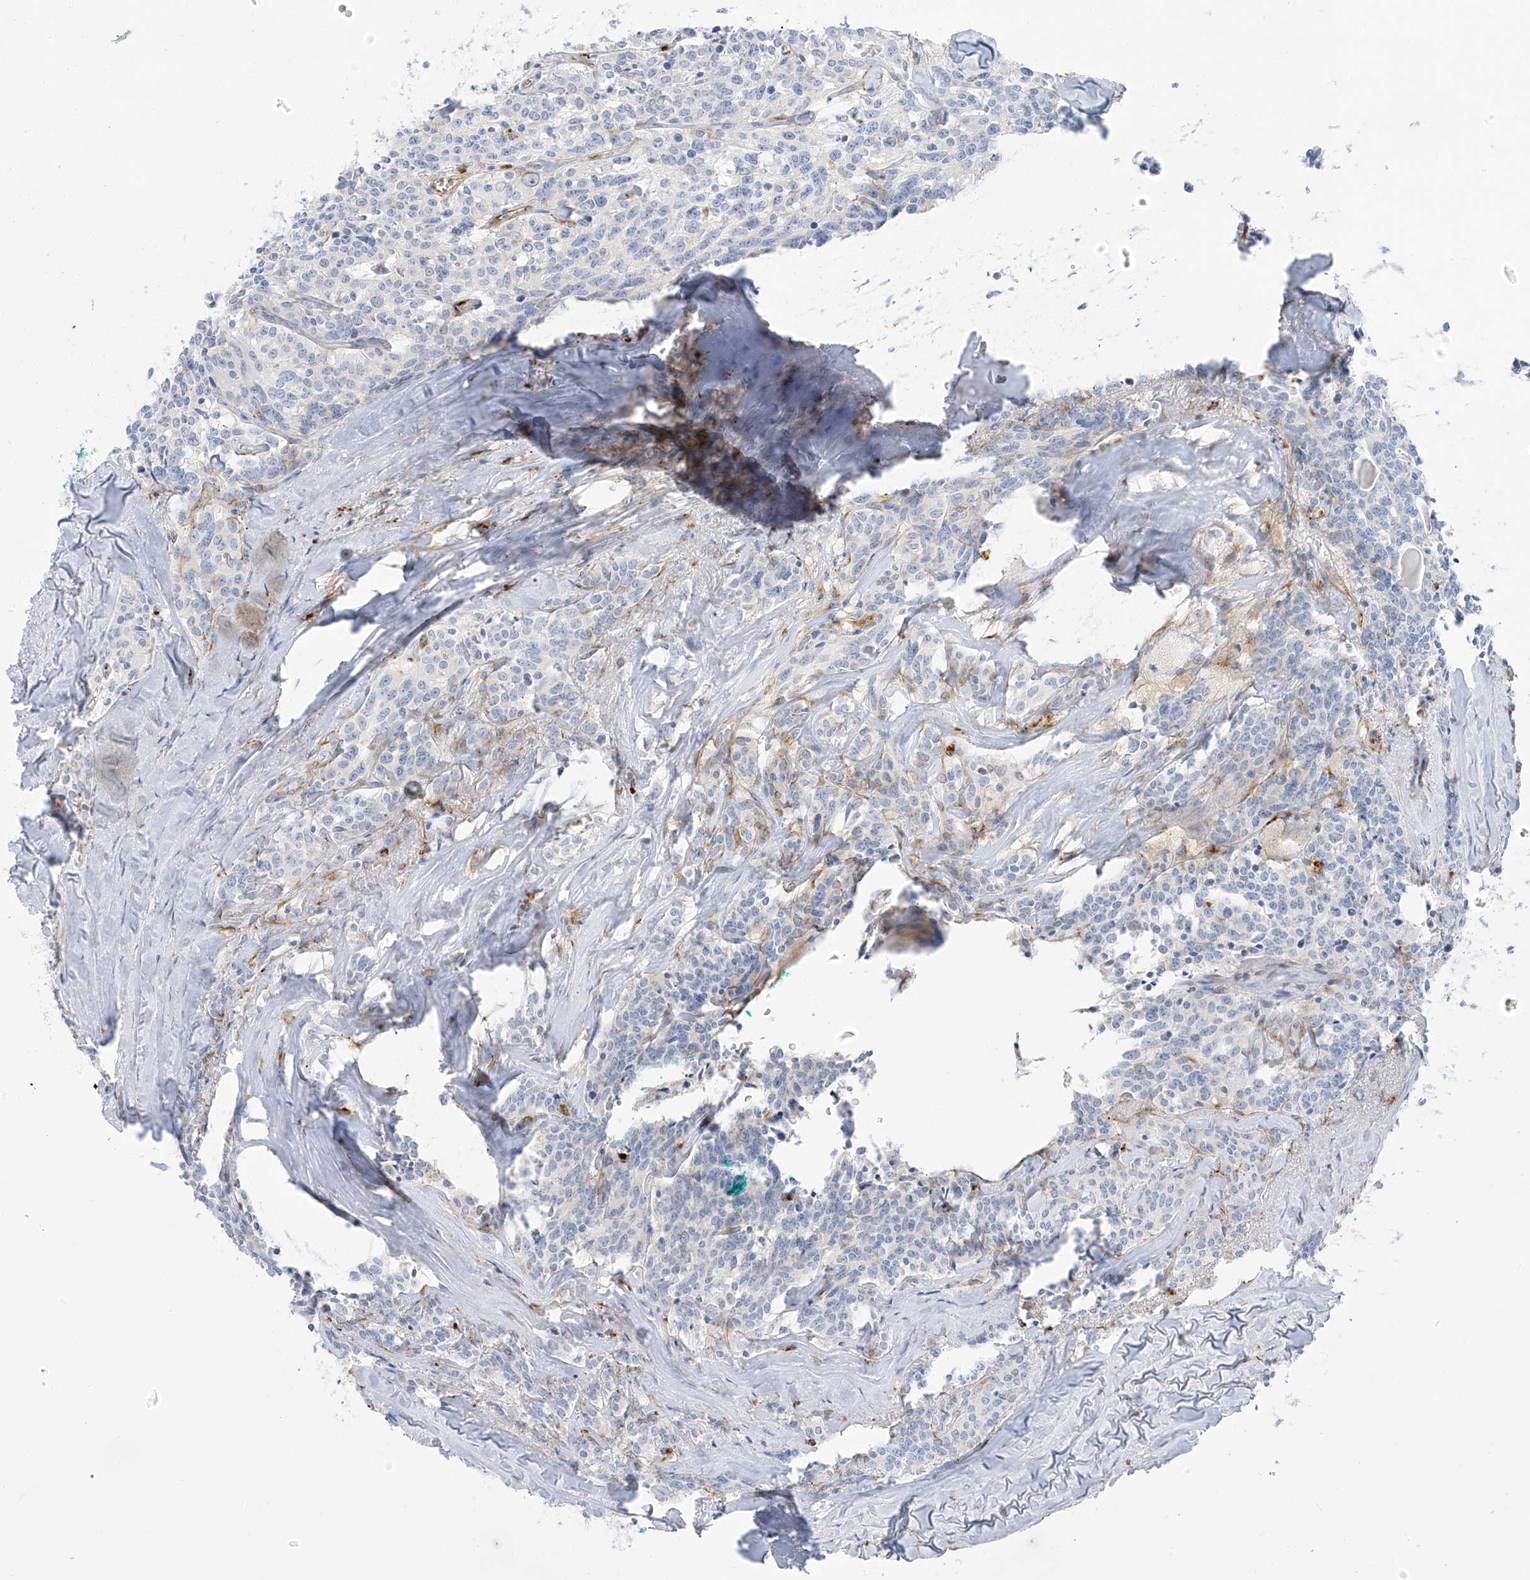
{"staining": {"intensity": "negative", "quantity": "none", "location": "none"}, "tissue": "carcinoid", "cell_type": "Tumor cells", "image_type": "cancer", "snomed": [{"axis": "morphology", "description": "Carcinoid, malignant, NOS"}, {"axis": "topography", "description": "Lung"}], "caption": "Immunohistochemistry image of neoplastic tissue: carcinoid (malignant) stained with DAB (3,3'-diaminobenzidine) demonstrates no significant protein expression in tumor cells. (Stains: DAB immunohistochemistry with hematoxylin counter stain, Microscopy: brightfield microscopy at high magnification).", "gene": "TAL2", "patient": {"sex": "female", "age": 46}}